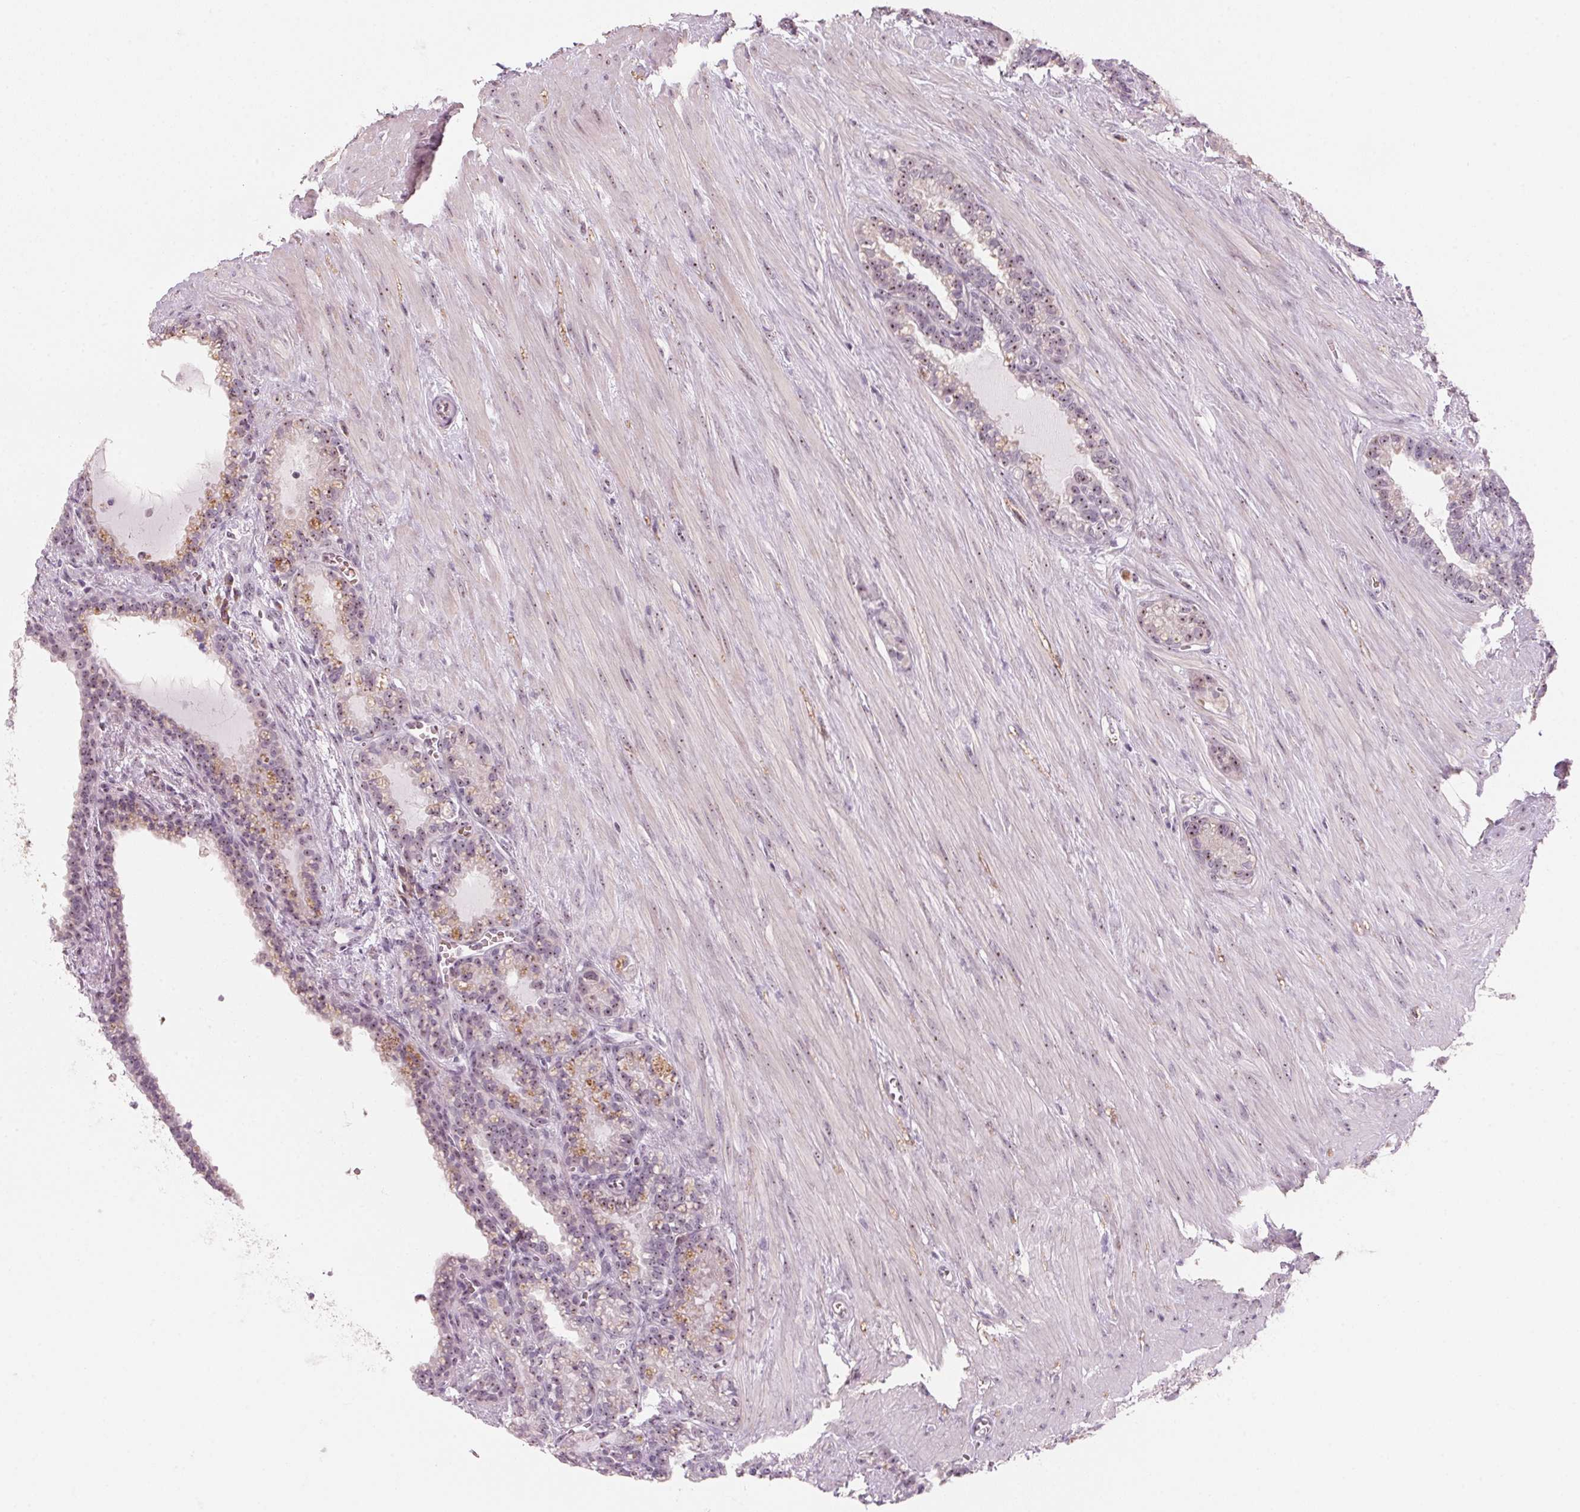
{"staining": {"intensity": "weak", "quantity": "<25%", "location": "cytoplasmic/membranous,nuclear"}, "tissue": "seminal vesicle", "cell_type": "Glandular cells", "image_type": "normal", "snomed": [{"axis": "morphology", "description": "Normal tissue, NOS"}, {"axis": "morphology", "description": "Urothelial carcinoma, NOS"}, {"axis": "topography", "description": "Urinary bladder"}, {"axis": "topography", "description": "Seminal veicle"}], "caption": "Immunohistochemistry (IHC) histopathology image of normal seminal vesicle: seminal vesicle stained with DAB displays no significant protein expression in glandular cells. (DAB (3,3'-diaminobenzidine) immunohistochemistry visualized using brightfield microscopy, high magnification).", "gene": "DNTTIP2", "patient": {"sex": "male", "age": 76}}